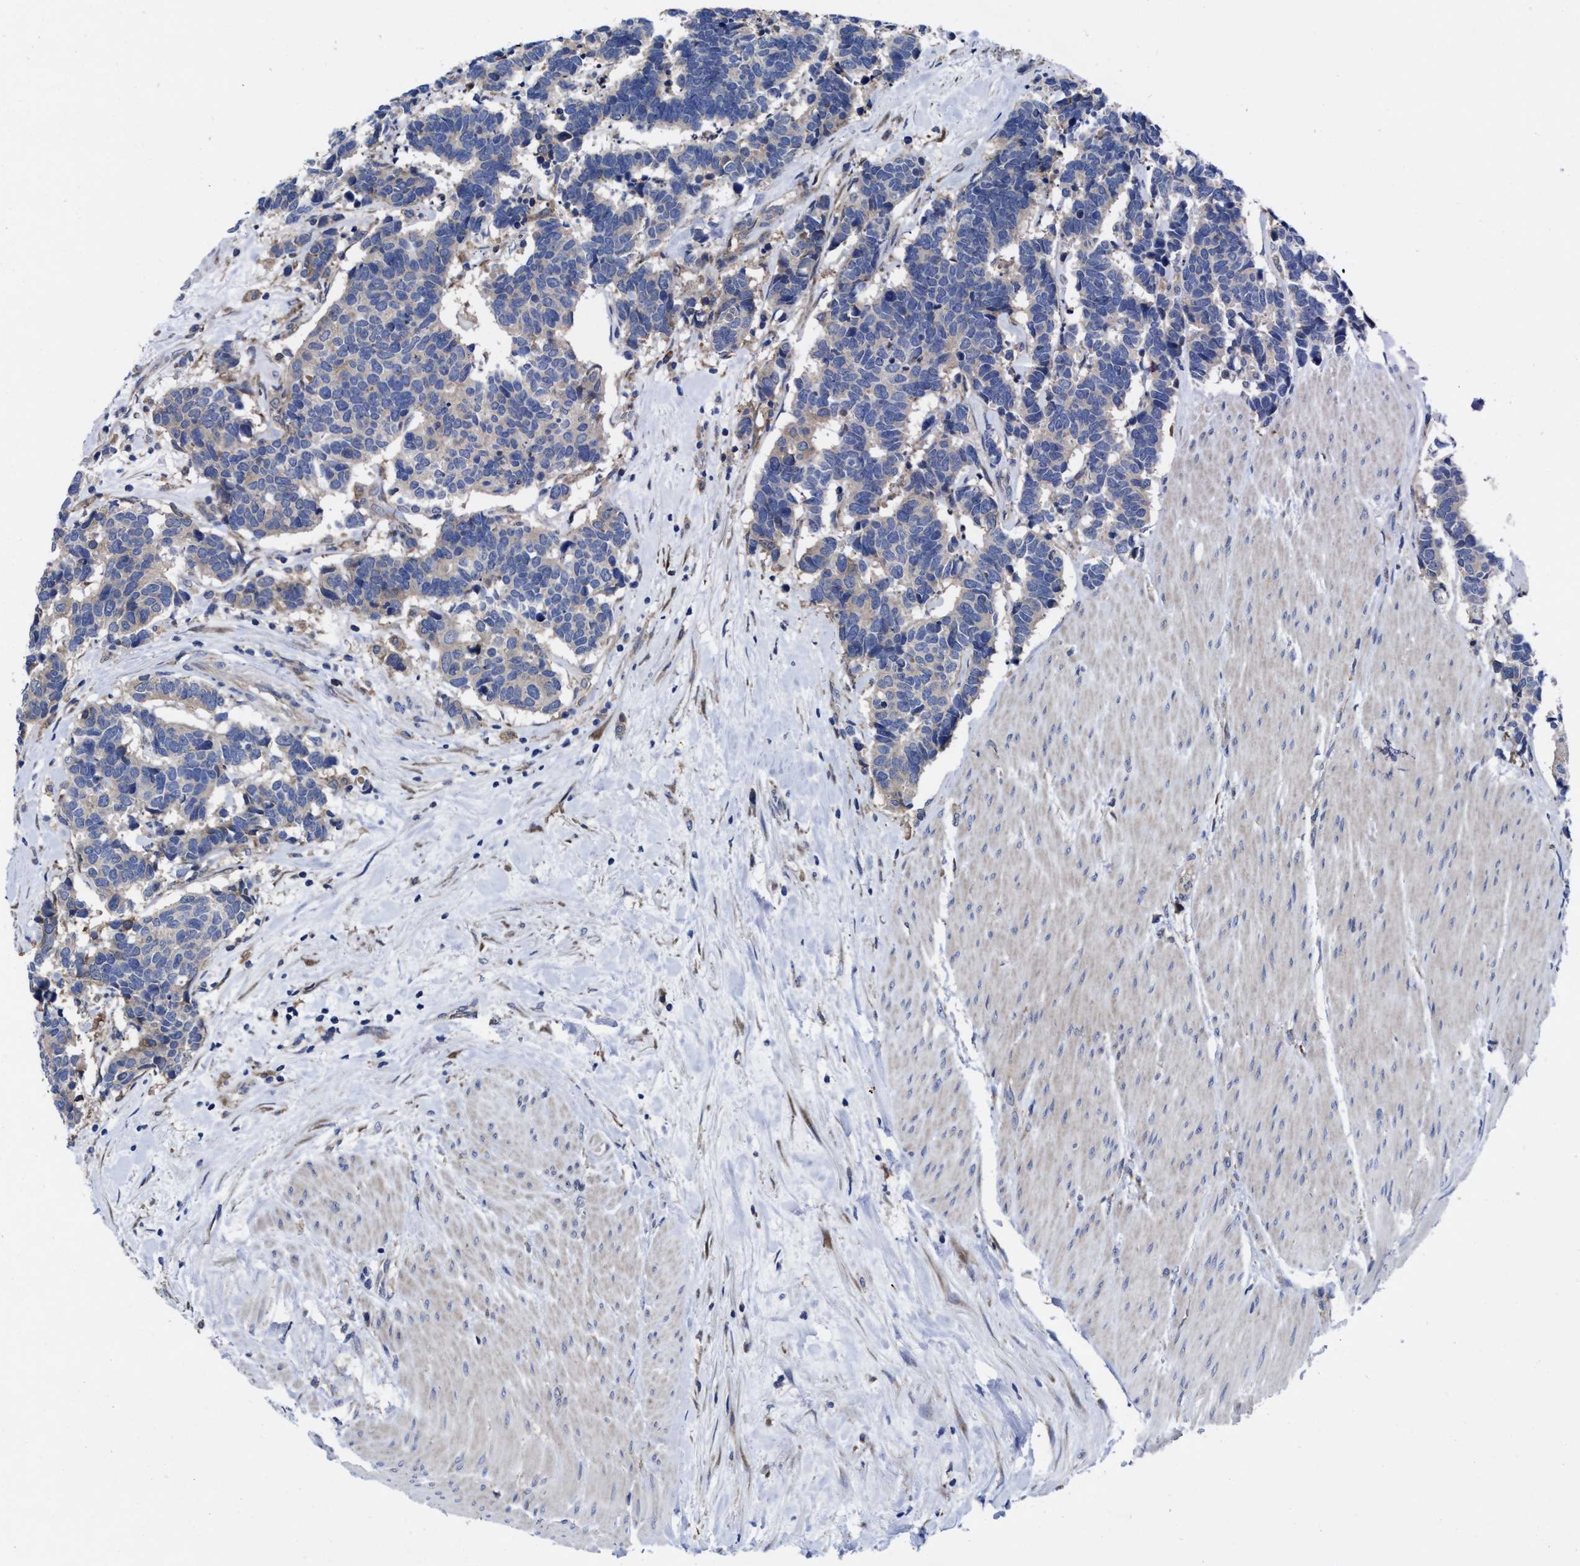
{"staining": {"intensity": "negative", "quantity": "none", "location": "none"}, "tissue": "carcinoid", "cell_type": "Tumor cells", "image_type": "cancer", "snomed": [{"axis": "morphology", "description": "Carcinoma, NOS"}, {"axis": "morphology", "description": "Carcinoid, malignant, NOS"}, {"axis": "topography", "description": "Urinary bladder"}], "caption": "Immunohistochemistry (IHC) micrograph of human carcinoid stained for a protein (brown), which shows no staining in tumor cells.", "gene": "TXNDC17", "patient": {"sex": "male", "age": 57}}